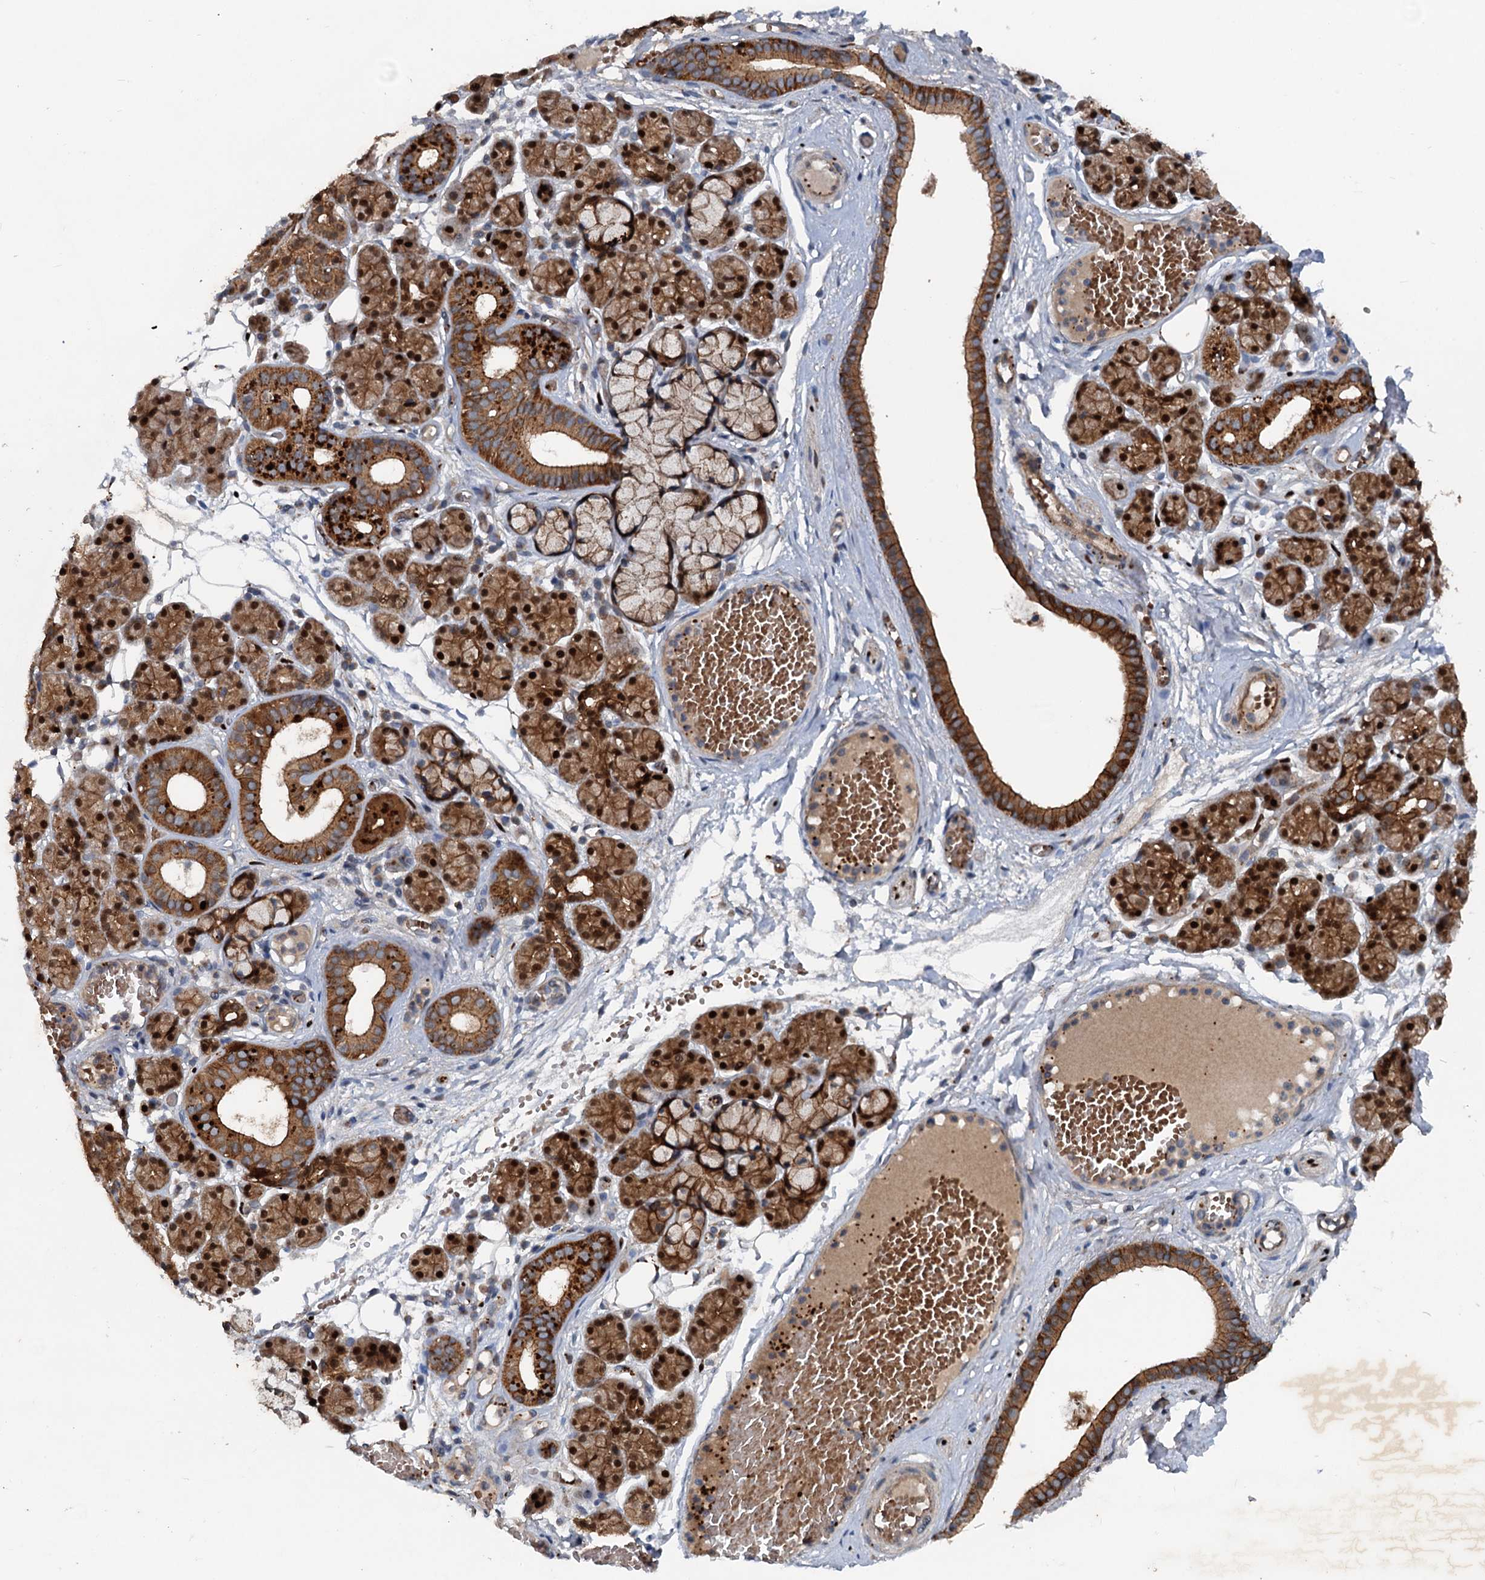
{"staining": {"intensity": "strong", "quantity": ">75%", "location": "cytoplasmic/membranous,nuclear"}, "tissue": "salivary gland", "cell_type": "Glandular cells", "image_type": "normal", "snomed": [{"axis": "morphology", "description": "Normal tissue, NOS"}, {"axis": "topography", "description": "Salivary gland"}], "caption": "Strong cytoplasmic/membranous,nuclear protein staining is present in about >75% of glandular cells in salivary gland. The staining was performed using DAB (3,3'-diaminobenzidine) to visualize the protein expression in brown, while the nuclei were stained in blue with hematoxylin (Magnification: 20x).", "gene": "N4BP2L2", "patient": {"sex": "male", "age": 63}}